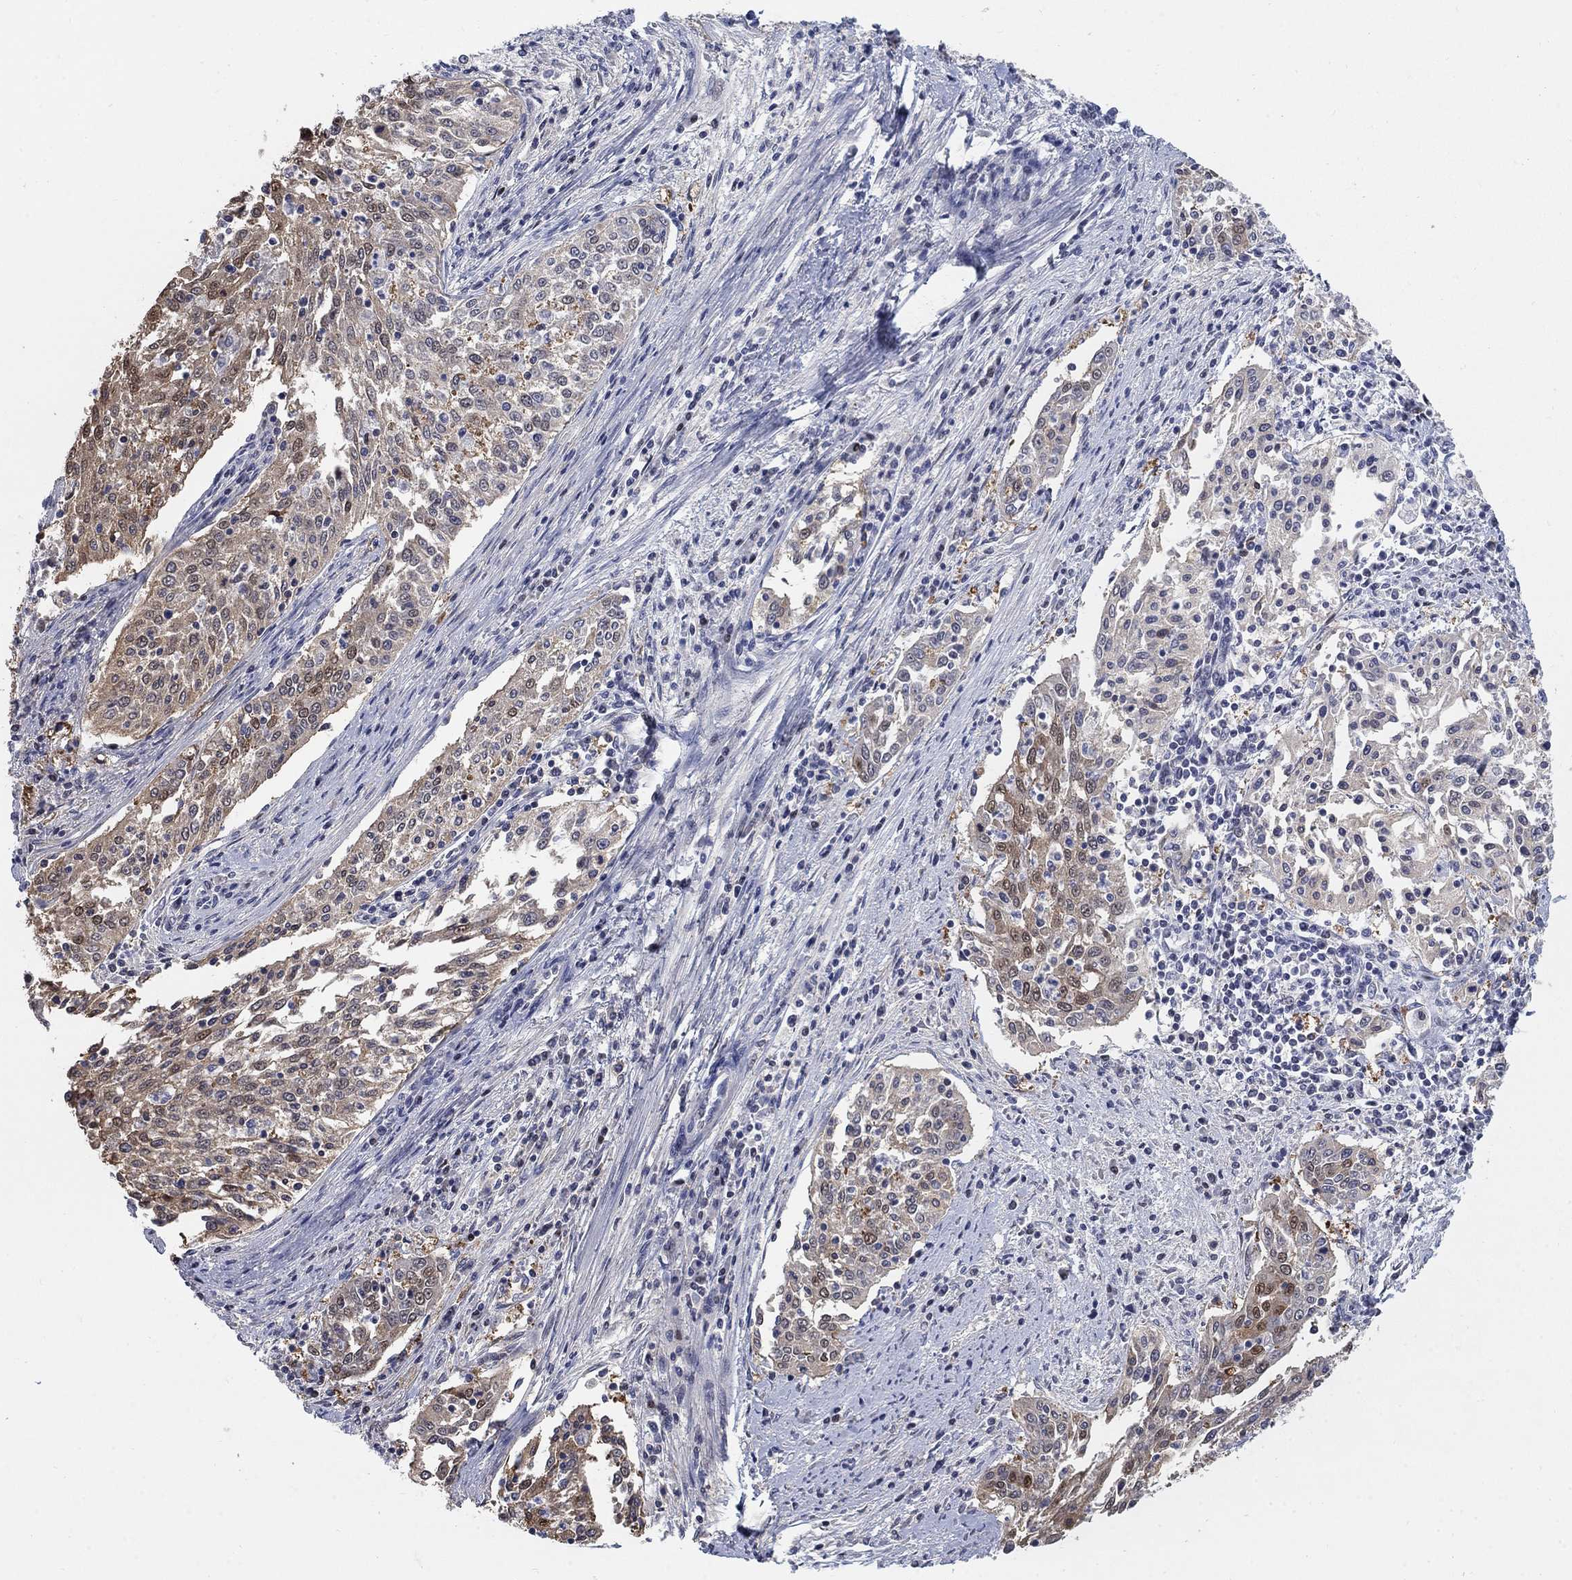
{"staining": {"intensity": "moderate", "quantity": "25%-75%", "location": "cytoplasmic/membranous"}, "tissue": "cervical cancer", "cell_type": "Tumor cells", "image_type": "cancer", "snomed": [{"axis": "morphology", "description": "Squamous cell carcinoma, NOS"}, {"axis": "topography", "description": "Cervix"}], "caption": "A high-resolution image shows IHC staining of squamous cell carcinoma (cervical), which reveals moderate cytoplasmic/membranous staining in approximately 25%-75% of tumor cells. Nuclei are stained in blue.", "gene": "MYO3A", "patient": {"sex": "female", "age": 41}}